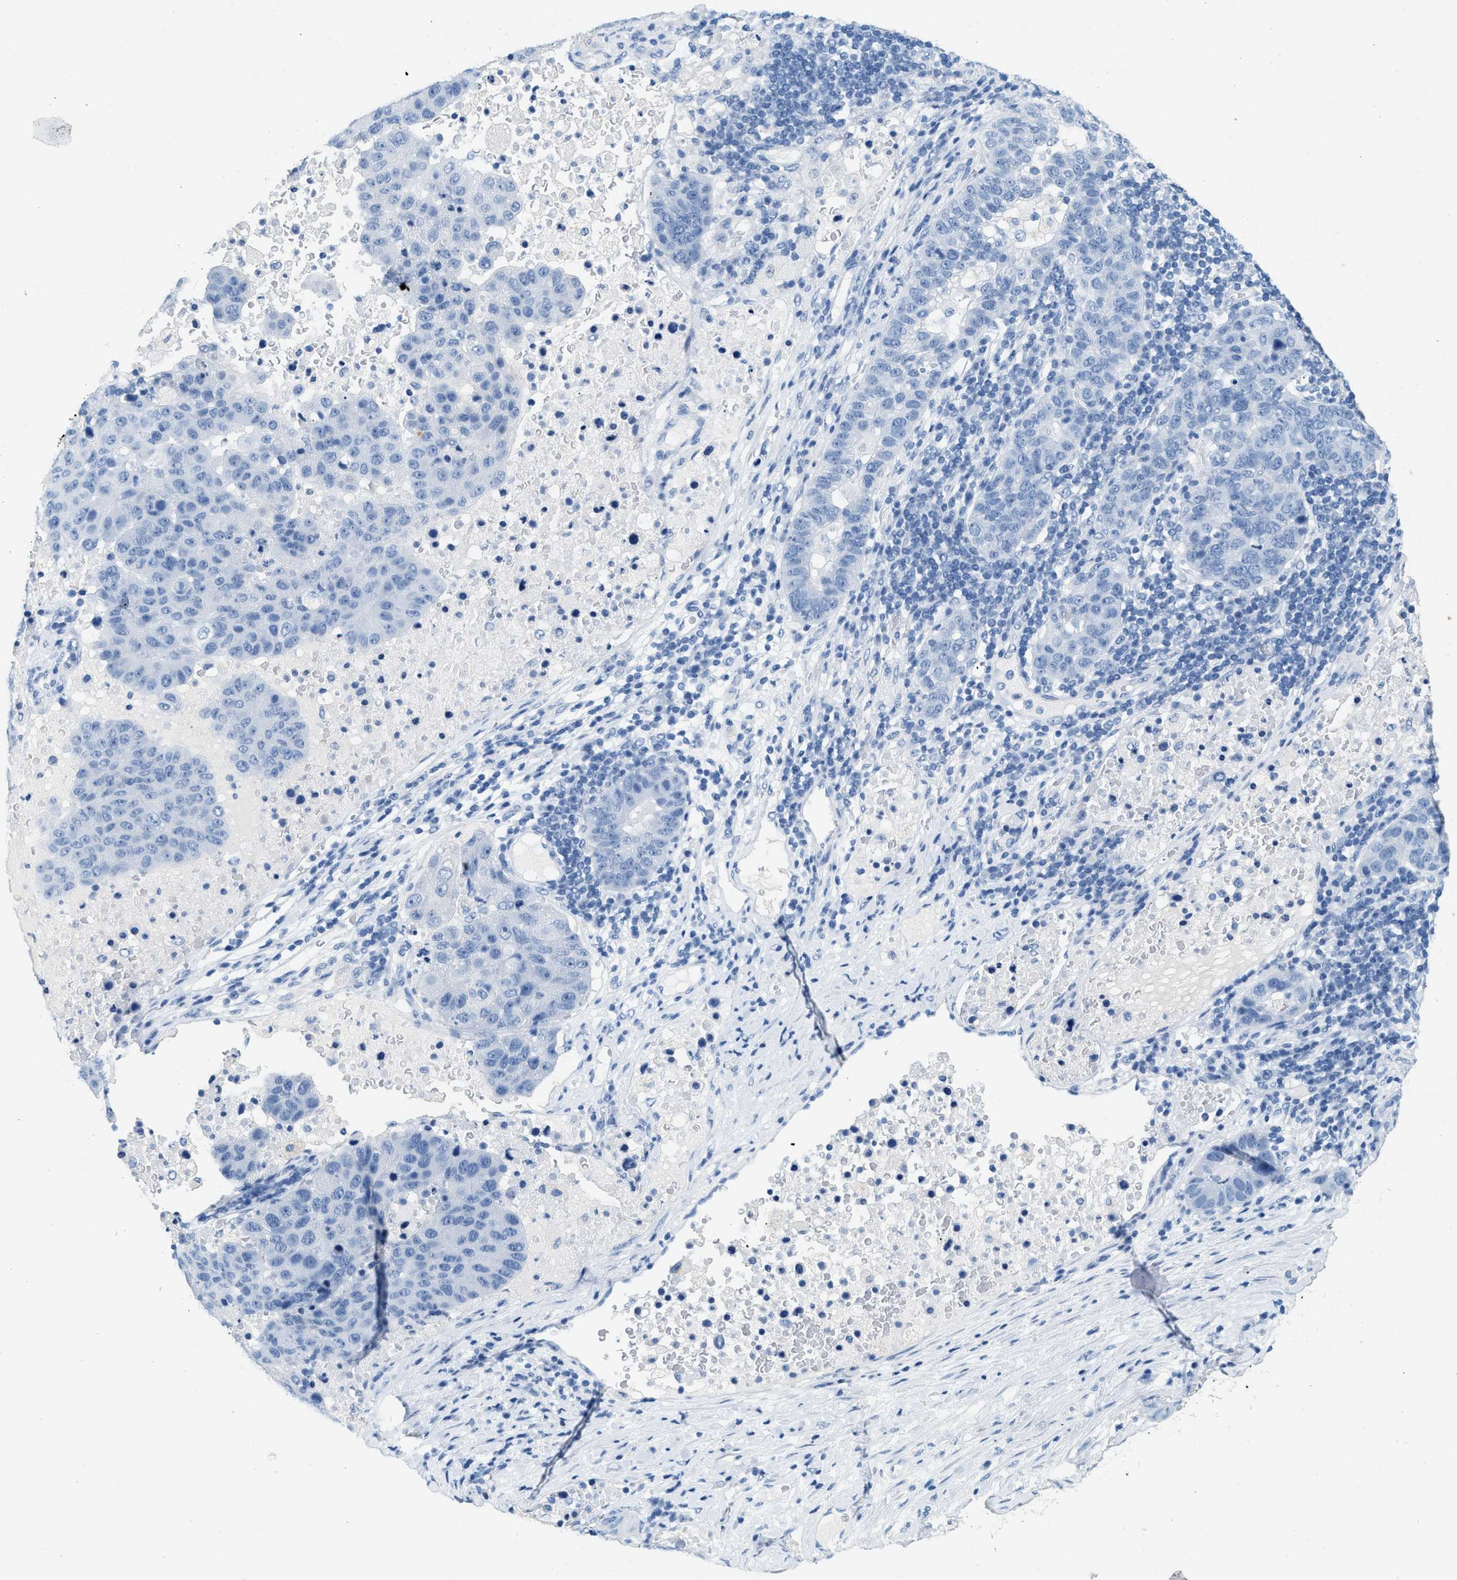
{"staining": {"intensity": "negative", "quantity": "none", "location": "none"}, "tissue": "pancreatic cancer", "cell_type": "Tumor cells", "image_type": "cancer", "snomed": [{"axis": "morphology", "description": "Adenocarcinoma, NOS"}, {"axis": "topography", "description": "Pancreas"}], "caption": "This is an immunohistochemistry (IHC) histopathology image of pancreatic cancer. There is no expression in tumor cells.", "gene": "HHATL", "patient": {"sex": "female", "age": 61}}